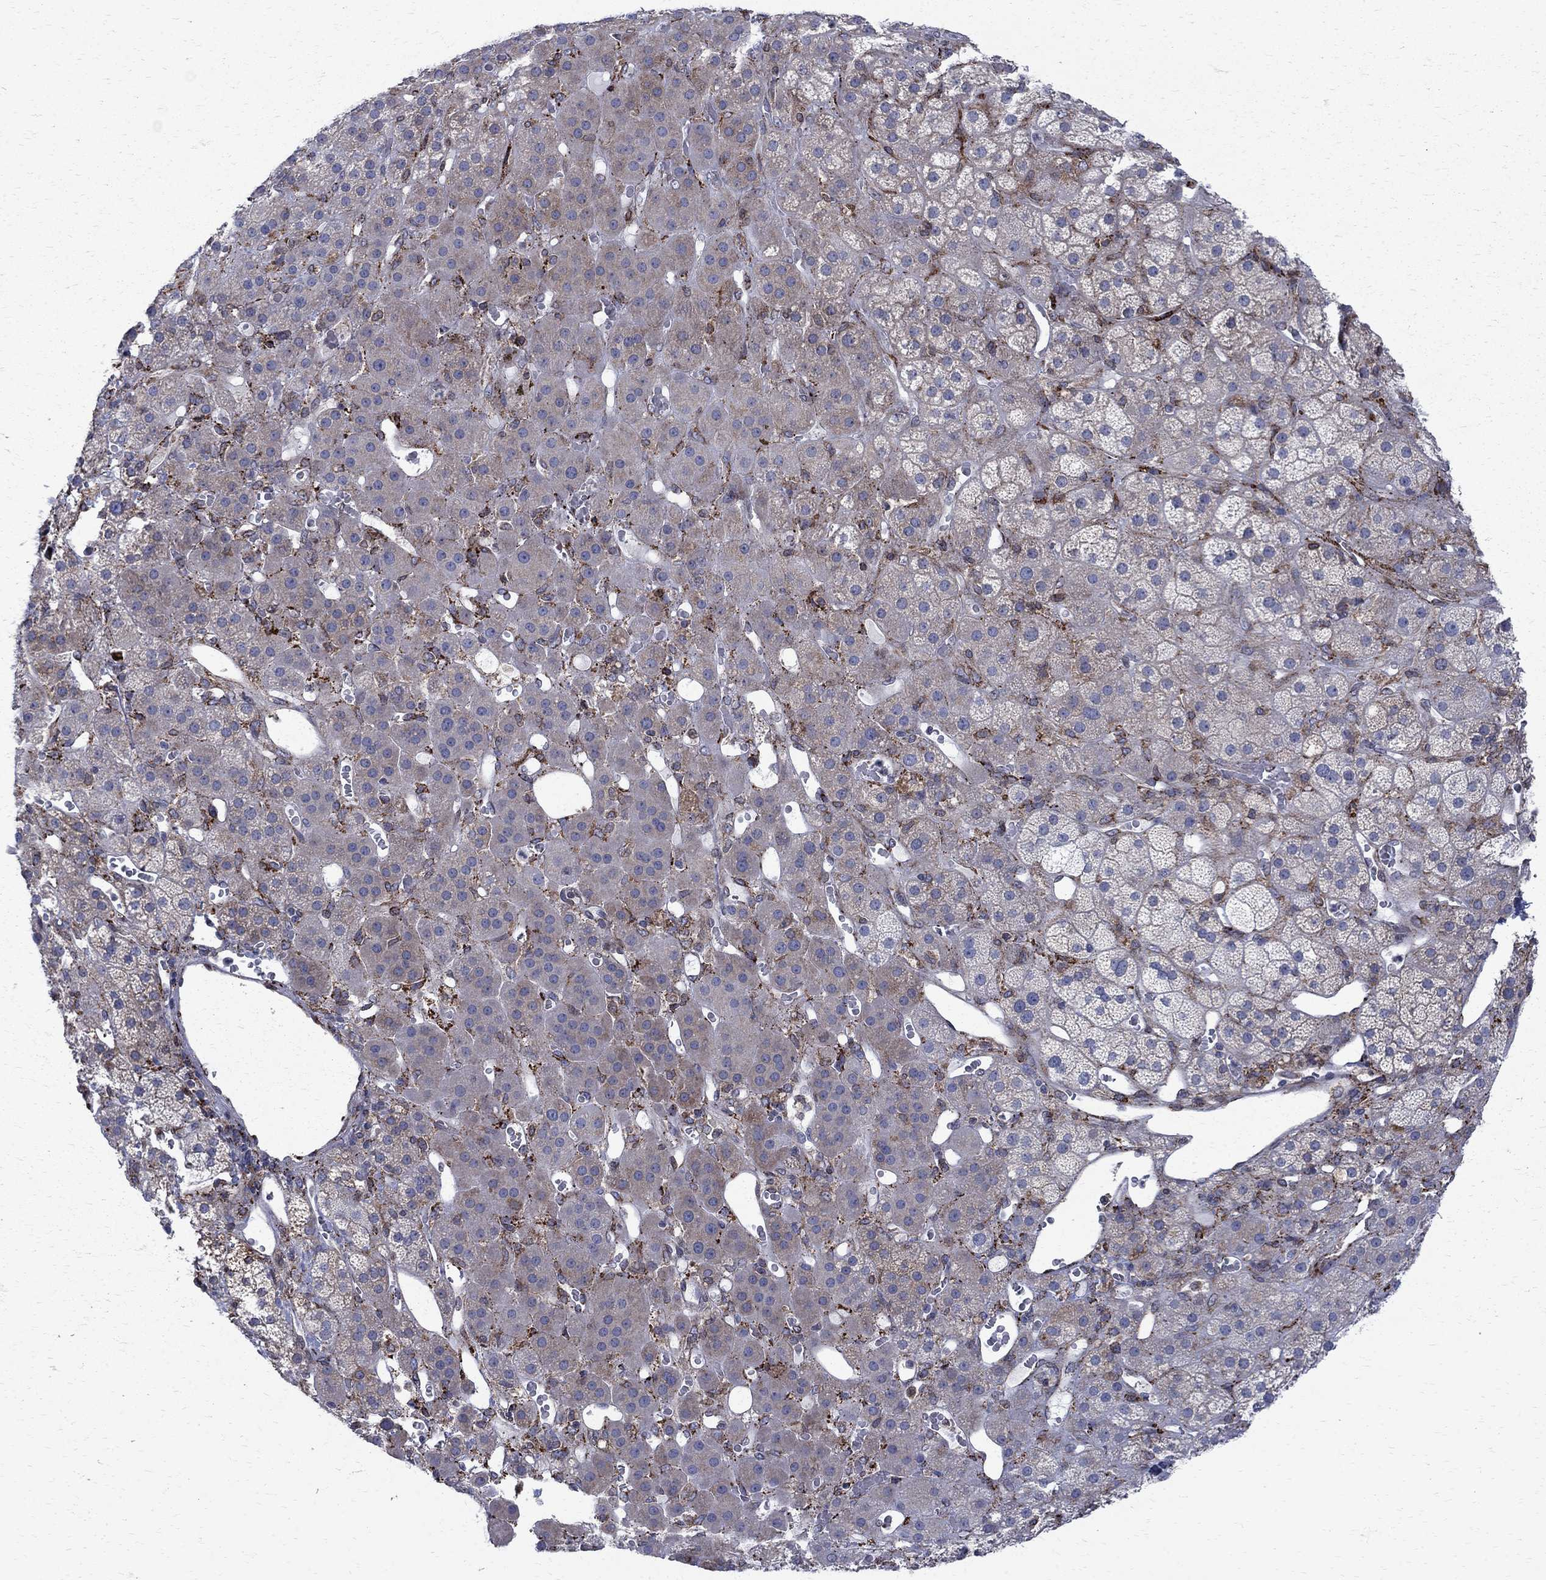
{"staining": {"intensity": "strong", "quantity": "<25%", "location": "cytoplasmic/membranous"}, "tissue": "adrenal gland", "cell_type": "Glandular cells", "image_type": "normal", "snomed": [{"axis": "morphology", "description": "Normal tissue, NOS"}, {"axis": "topography", "description": "Adrenal gland"}], "caption": "Strong cytoplasmic/membranous protein expression is identified in approximately <25% of glandular cells in adrenal gland.", "gene": "CAB39L", "patient": {"sex": "male", "age": 57}}